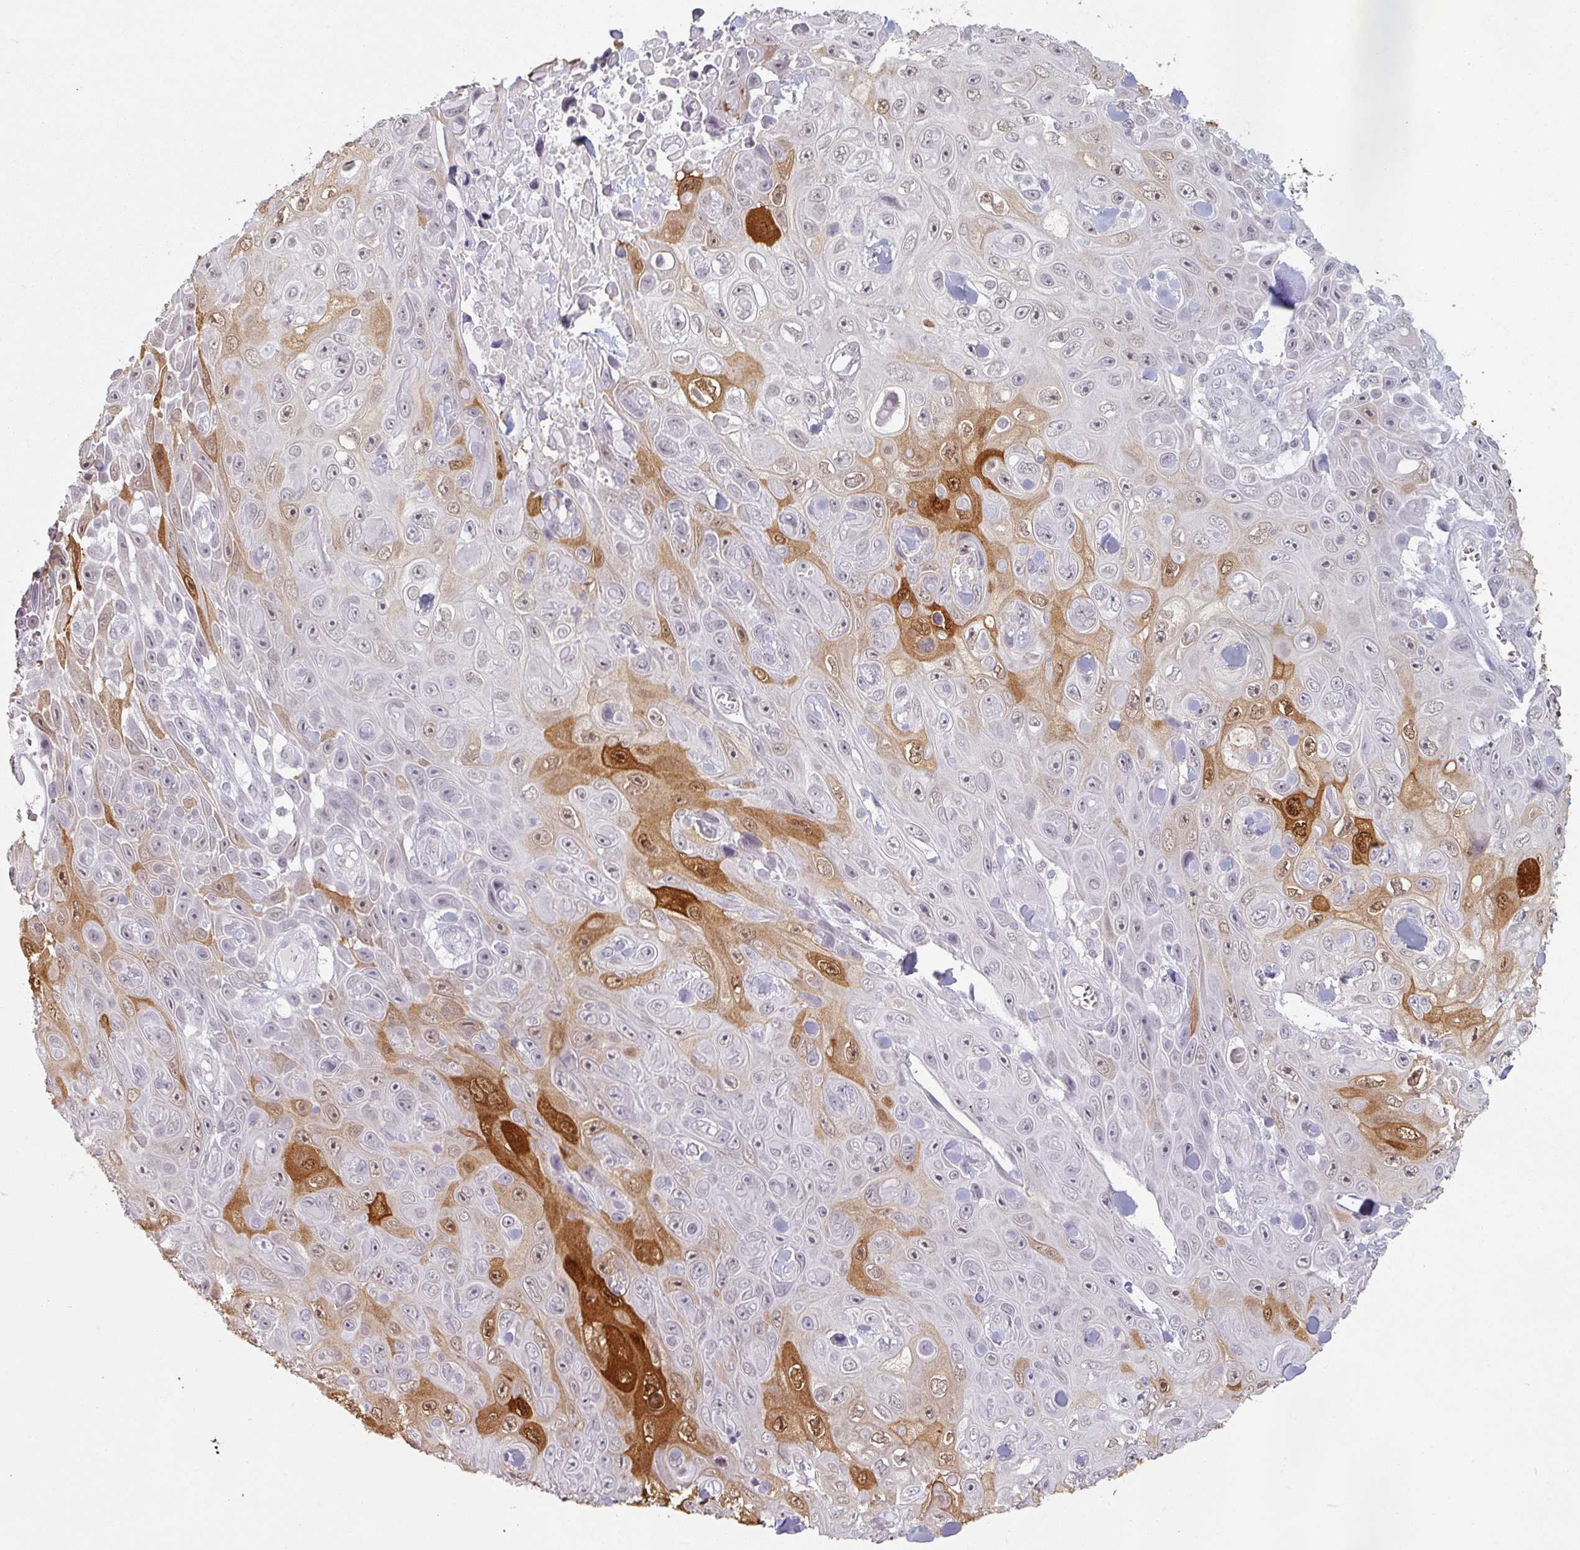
{"staining": {"intensity": "strong", "quantity": "25%-75%", "location": "cytoplasmic/membranous,nuclear"}, "tissue": "skin cancer", "cell_type": "Tumor cells", "image_type": "cancer", "snomed": [{"axis": "morphology", "description": "Squamous cell carcinoma, NOS"}, {"axis": "topography", "description": "Skin"}], "caption": "Protein expression analysis of human skin squamous cell carcinoma reveals strong cytoplasmic/membranous and nuclear expression in approximately 25%-75% of tumor cells.", "gene": "SPRR1A", "patient": {"sex": "male", "age": 82}}